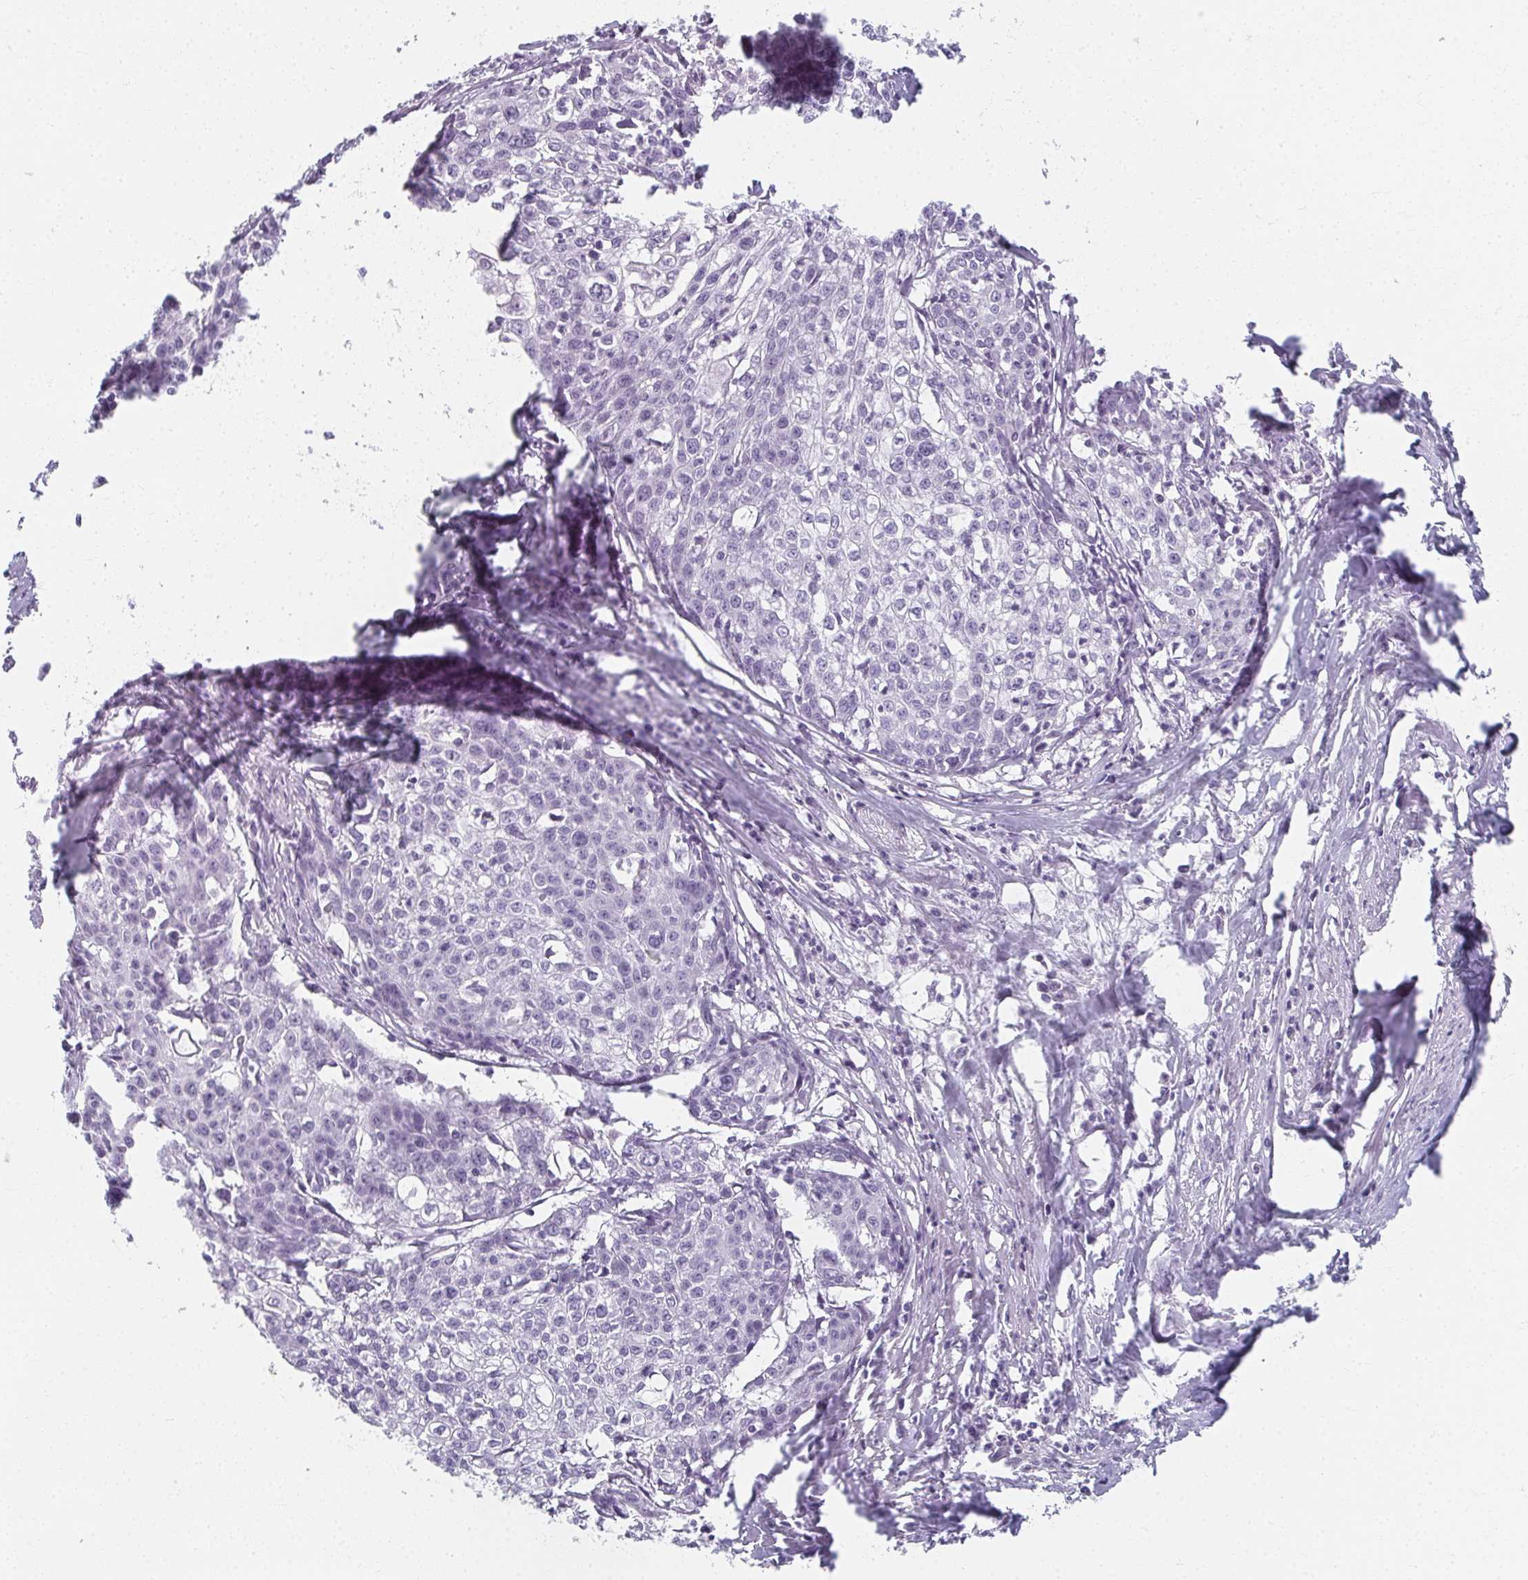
{"staining": {"intensity": "negative", "quantity": "none", "location": "none"}, "tissue": "cervical cancer", "cell_type": "Tumor cells", "image_type": "cancer", "snomed": [{"axis": "morphology", "description": "Squamous cell carcinoma, NOS"}, {"axis": "topography", "description": "Cervix"}], "caption": "DAB (3,3'-diaminobenzidine) immunohistochemical staining of squamous cell carcinoma (cervical) displays no significant expression in tumor cells.", "gene": "CAMKV", "patient": {"sex": "female", "age": 39}}